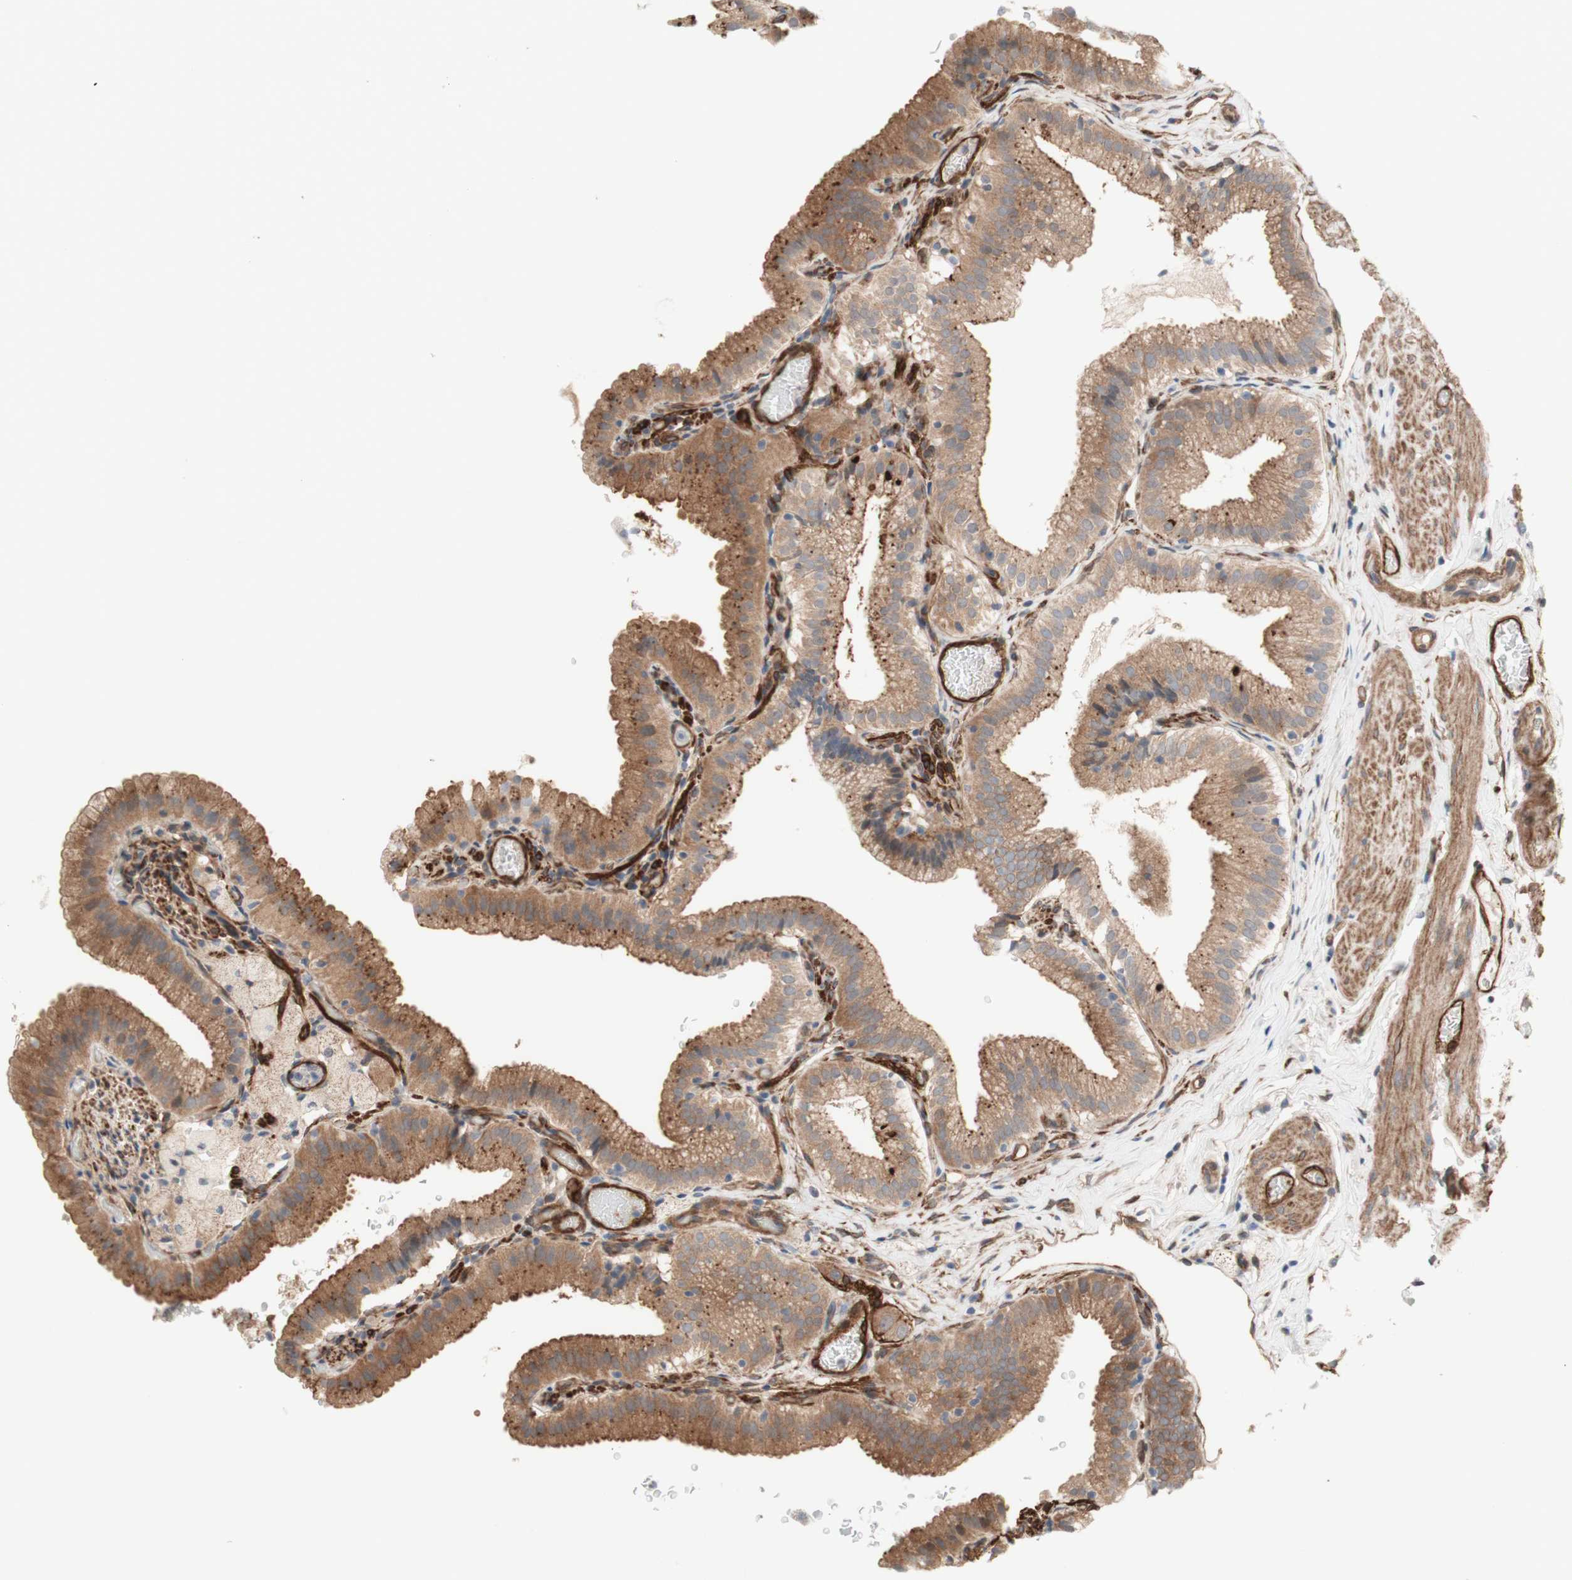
{"staining": {"intensity": "moderate", "quantity": ">75%", "location": "cytoplasmic/membranous"}, "tissue": "gallbladder", "cell_type": "Glandular cells", "image_type": "normal", "snomed": [{"axis": "morphology", "description": "Normal tissue, NOS"}, {"axis": "topography", "description": "Gallbladder"}], "caption": "Immunohistochemistry (IHC) micrograph of benign human gallbladder stained for a protein (brown), which demonstrates medium levels of moderate cytoplasmic/membranous expression in approximately >75% of glandular cells.", "gene": "CNN3", "patient": {"sex": "male", "age": 54}}